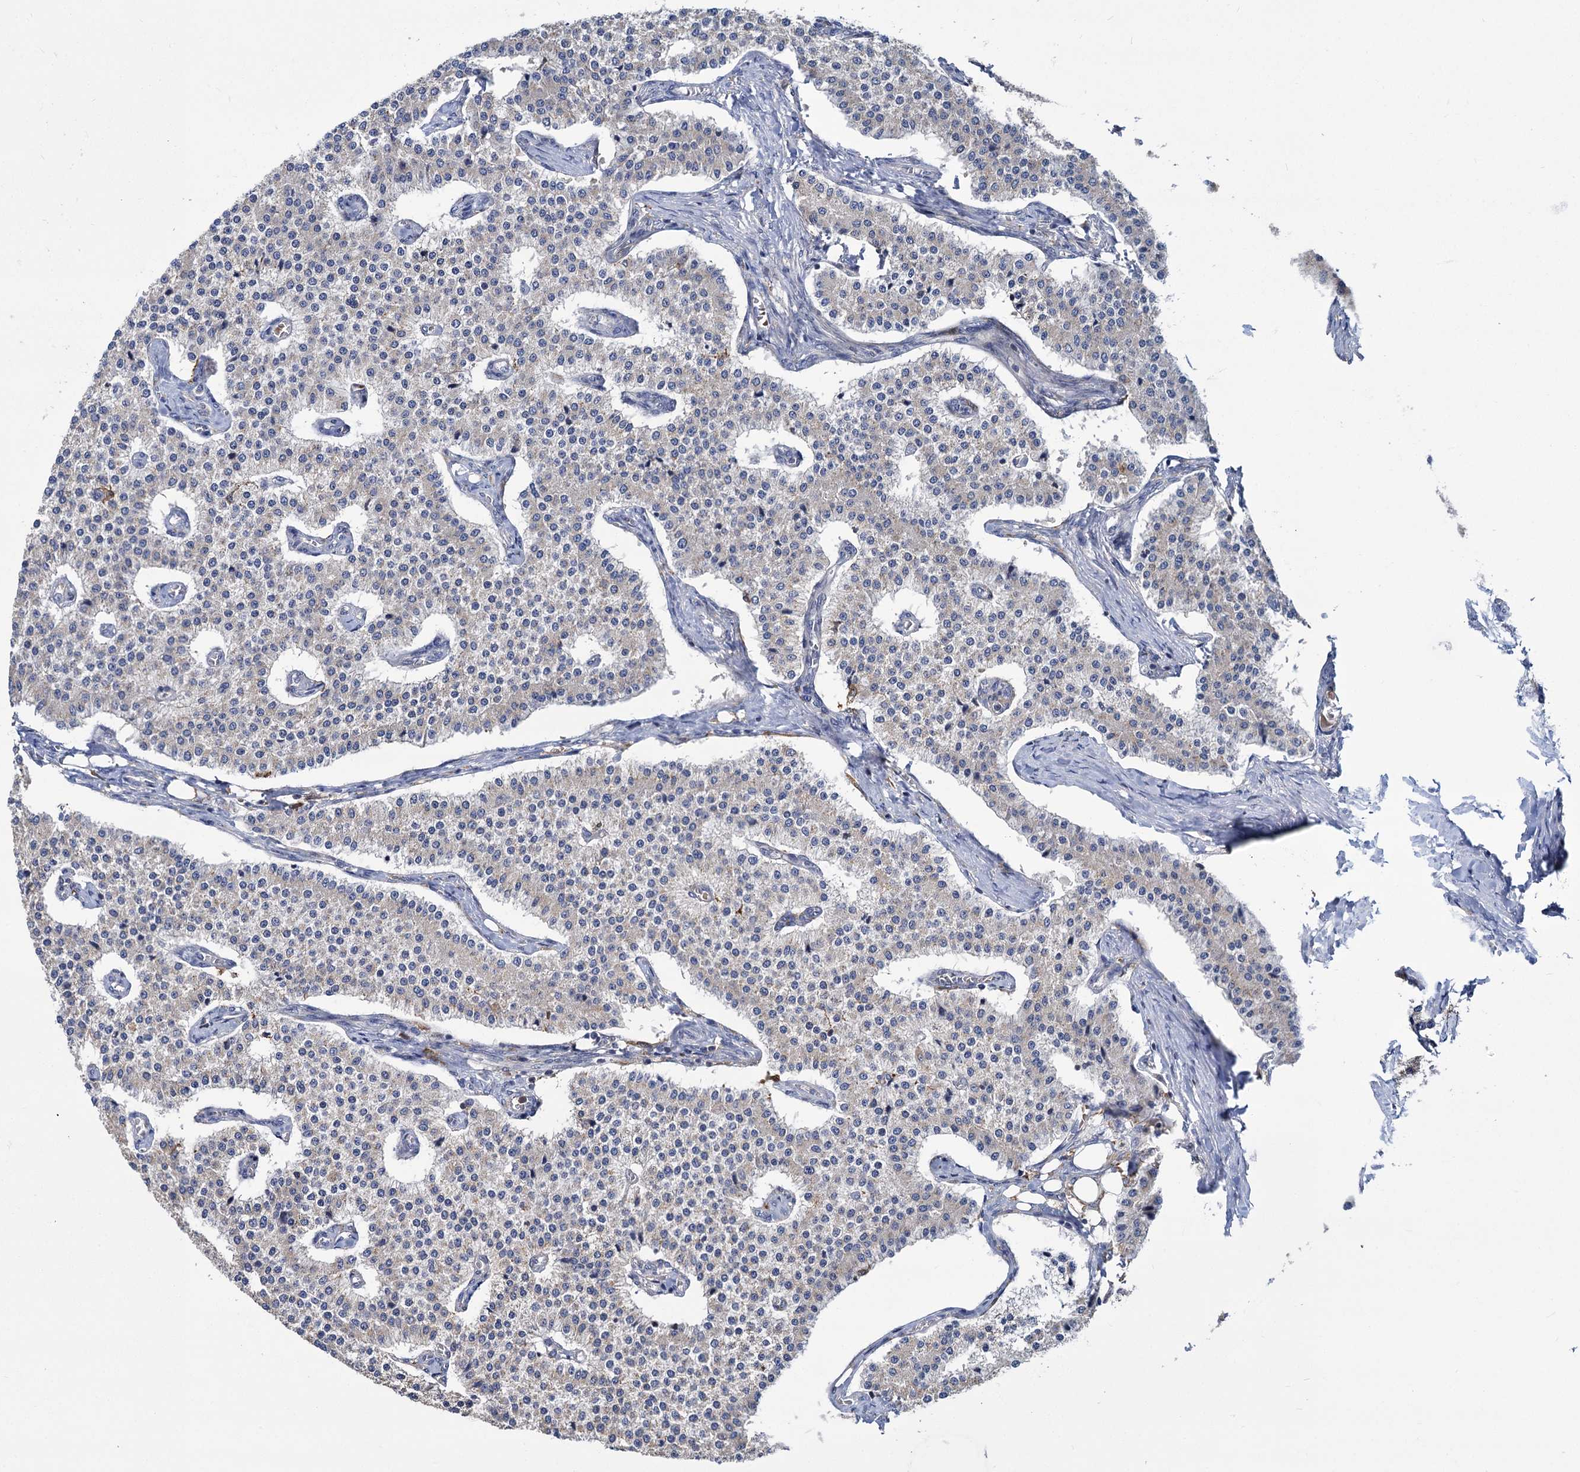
{"staining": {"intensity": "negative", "quantity": "none", "location": "none"}, "tissue": "carcinoid", "cell_type": "Tumor cells", "image_type": "cancer", "snomed": [{"axis": "morphology", "description": "Carcinoid, malignant, NOS"}, {"axis": "topography", "description": "Colon"}], "caption": "Immunohistochemistry (IHC) photomicrograph of malignant carcinoid stained for a protein (brown), which shows no expression in tumor cells. The staining was performed using DAB (3,3'-diaminobenzidine) to visualize the protein expression in brown, while the nuclei were stained in blue with hematoxylin (Magnification: 20x).", "gene": "GCLC", "patient": {"sex": "female", "age": 52}}